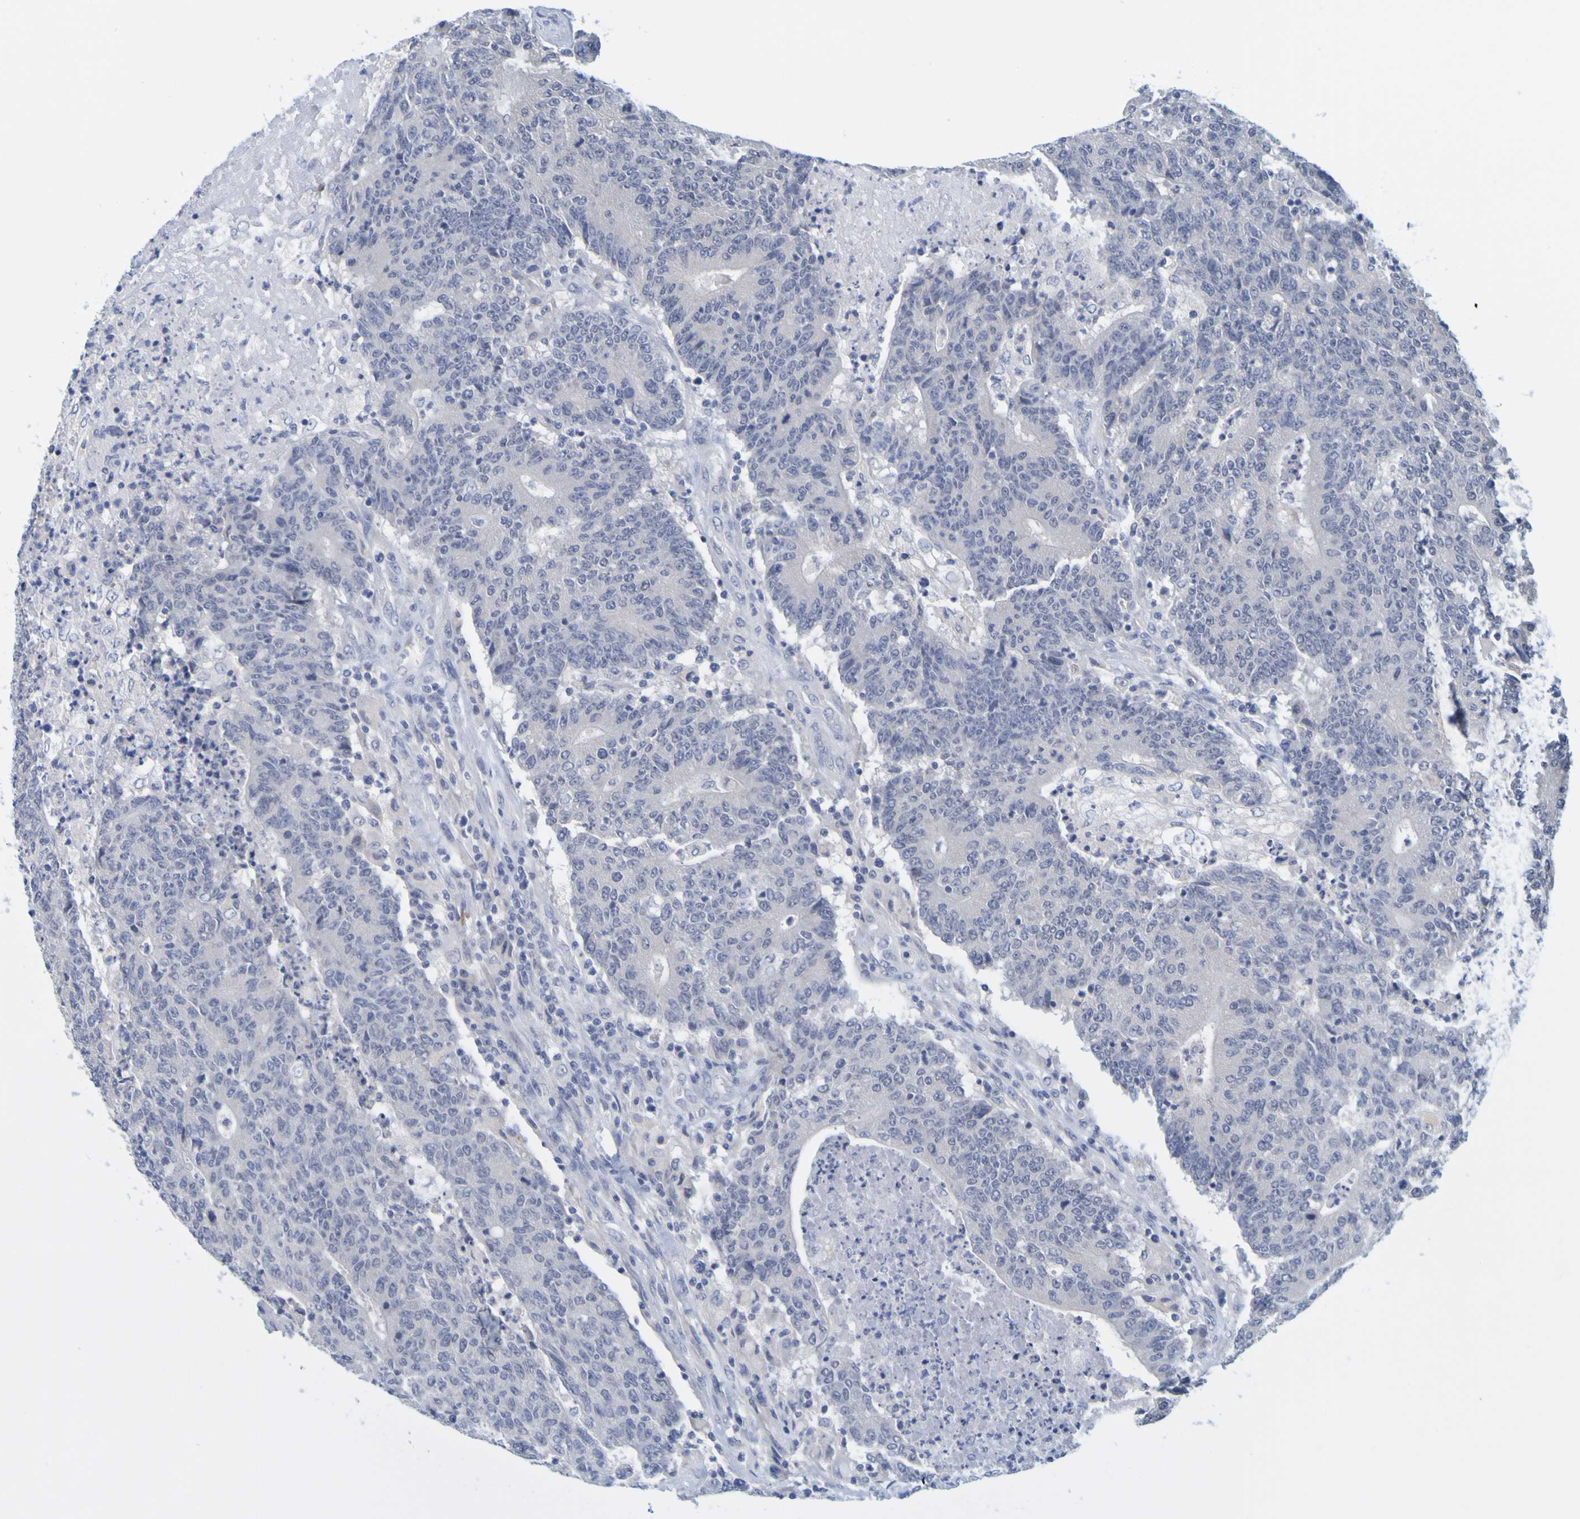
{"staining": {"intensity": "negative", "quantity": "none", "location": "none"}, "tissue": "colorectal cancer", "cell_type": "Tumor cells", "image_type": "cancer", "snomed": [{"axis": "morphology", "description": "Normal tissue, NOS"}, {"axis": "morphology", "description": "Adenocarcinoma, NOS"}, {"axis": "topography", "description": "Colon"}], "caption": "Tumor cells are negative for protein expression in human colorectal adenocarcinoma.", "gene": "ENDOU", "patient": {"sex": "female", "age": 75}}